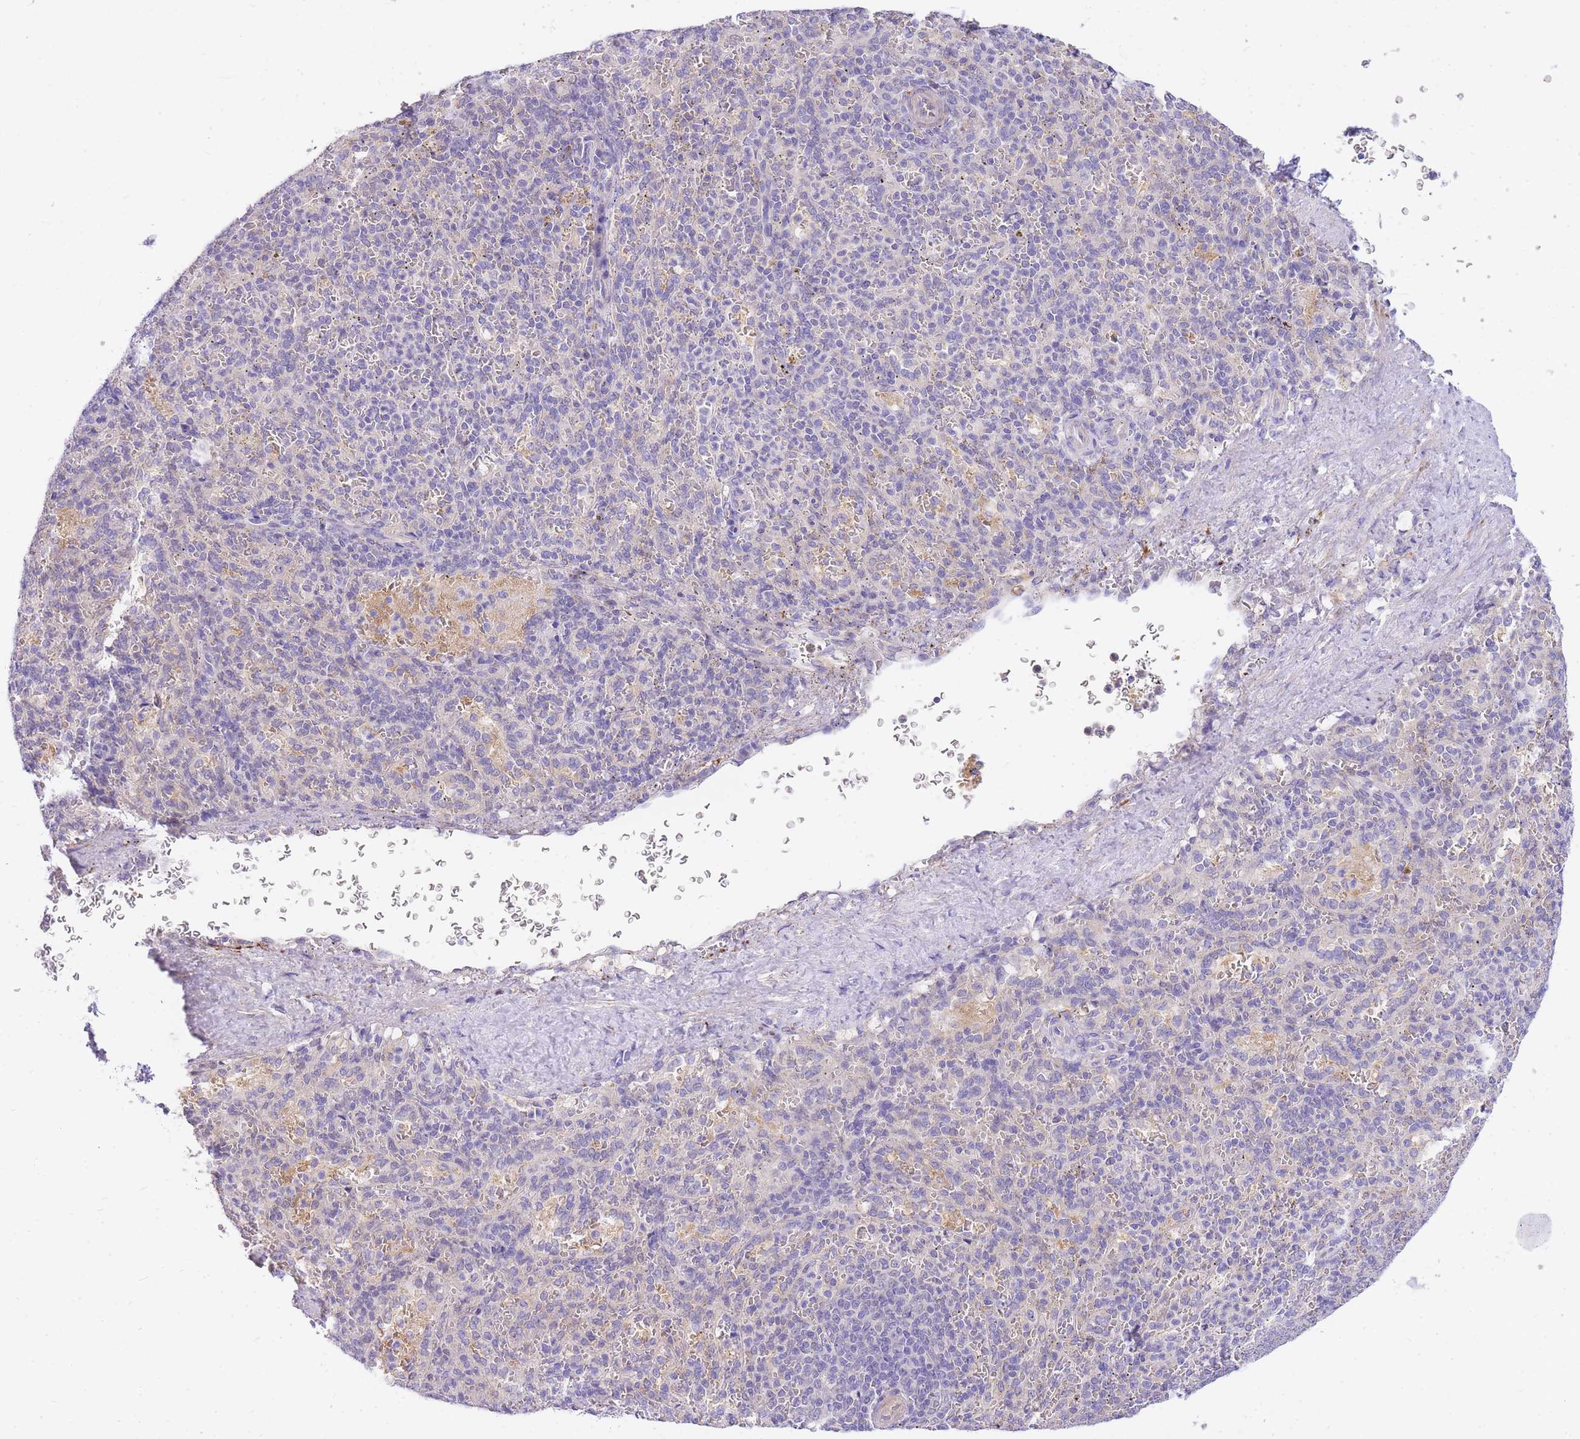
{"staining": {"intensity": "negative", "quantity": "none", "location": "none"}, "tissue": "spleen", "cell_type": "Cells in red pulp", "image_type": "normal", "snomed": [{"axis": "morphology", "description": "Normal tissue, NOS"}, {"axis": "topography", "description": "Spleen"}], "caption": "A high-resolution photomicrograph shows immunohistochemistry staining of benign spleen, which exhibits no significant expression in cells in red pulp.", "gene": "S100PBP", "patient": {"sex": "female", "age": 21}}